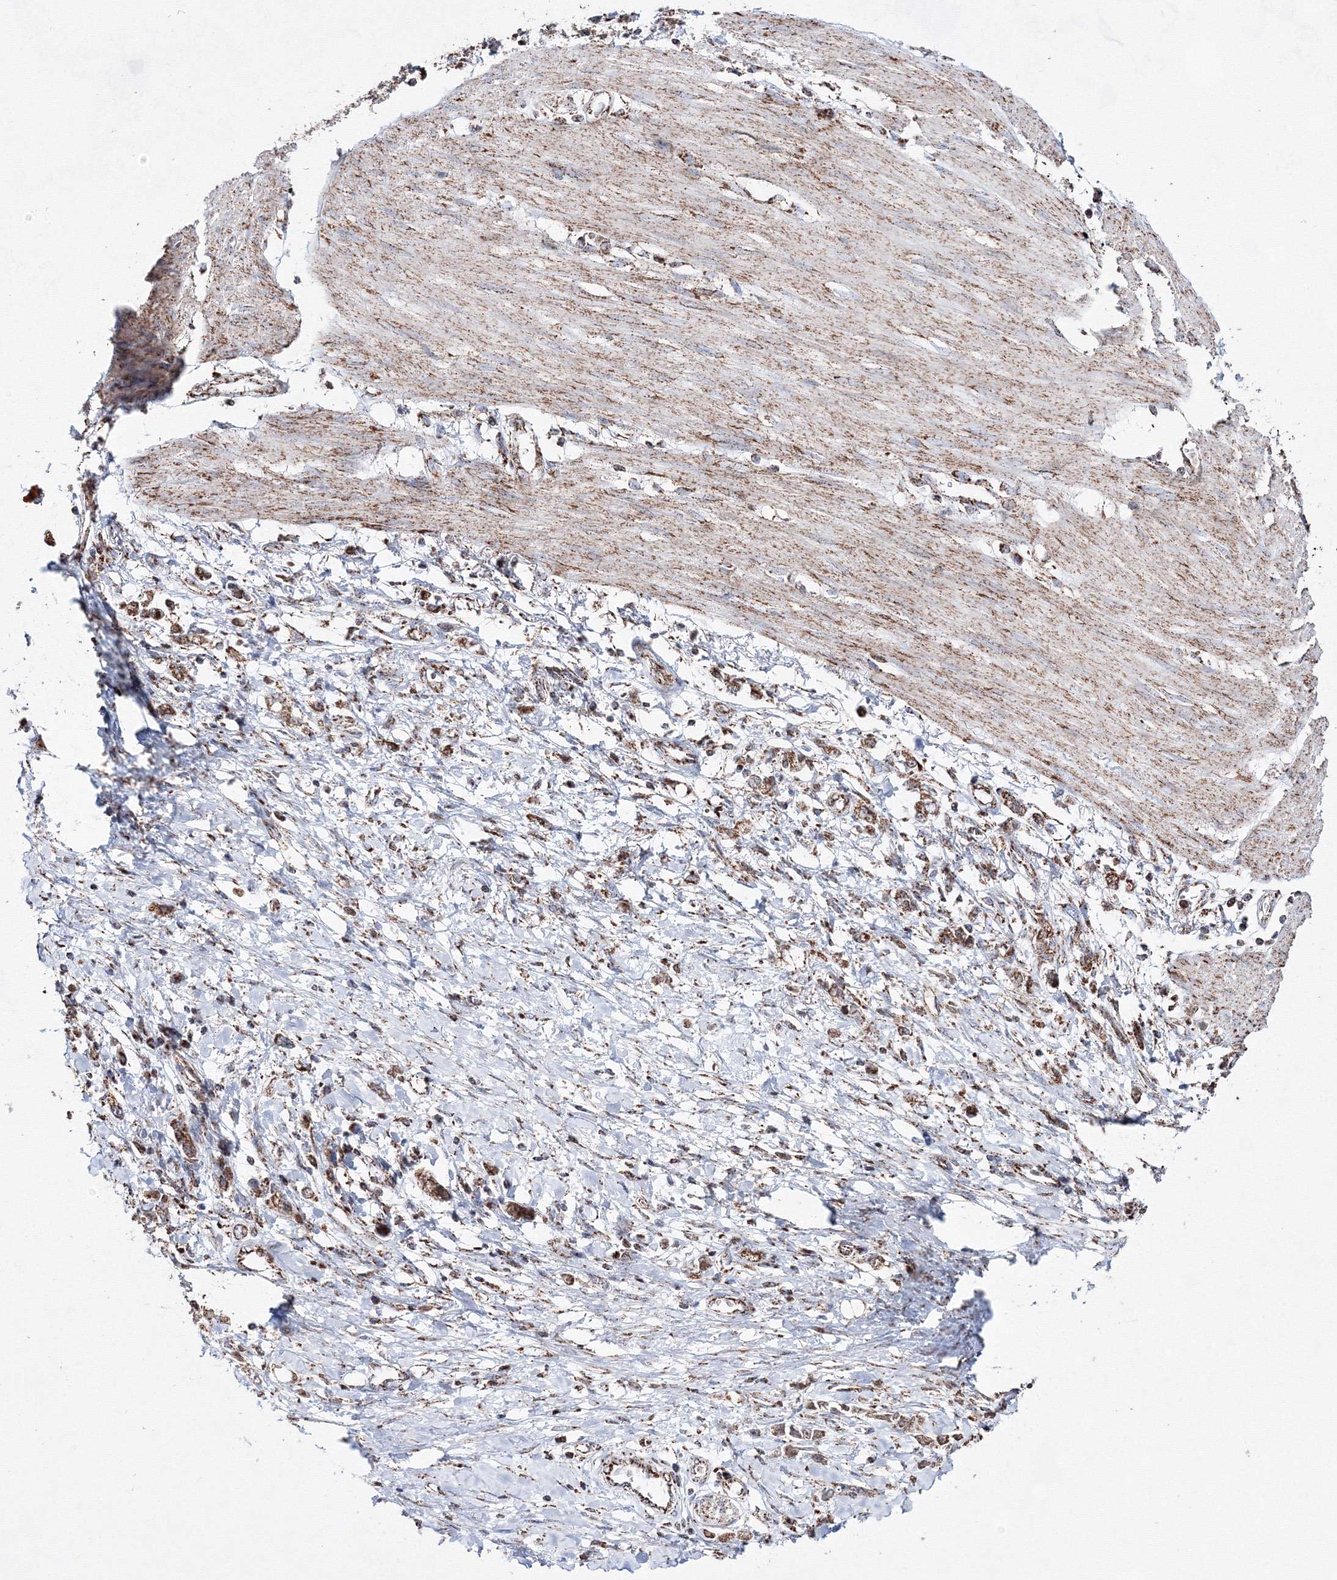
{"staining": {"intensity": "moderate", "quantity": ">75%", "location": "cytoplasmic/membranous"}, "tissue": "stomach cancer", "cell_type": "Tumor cells", "image_type": "cancer", "snomed": [{"axis": "morphology", "description": "Adenocarcinoma, NOS"}, {"axis": "topography", "description": "Stomach"}], "caption": "Brown immunohistochemical staining in stomach cancer (adenocarcinoma) exhibits moderate cytoplasmic/membranous expression in approximately >75% of tumor cells.", "gene": "HADHB", "patient": {"sex": "female", "age": 76}}